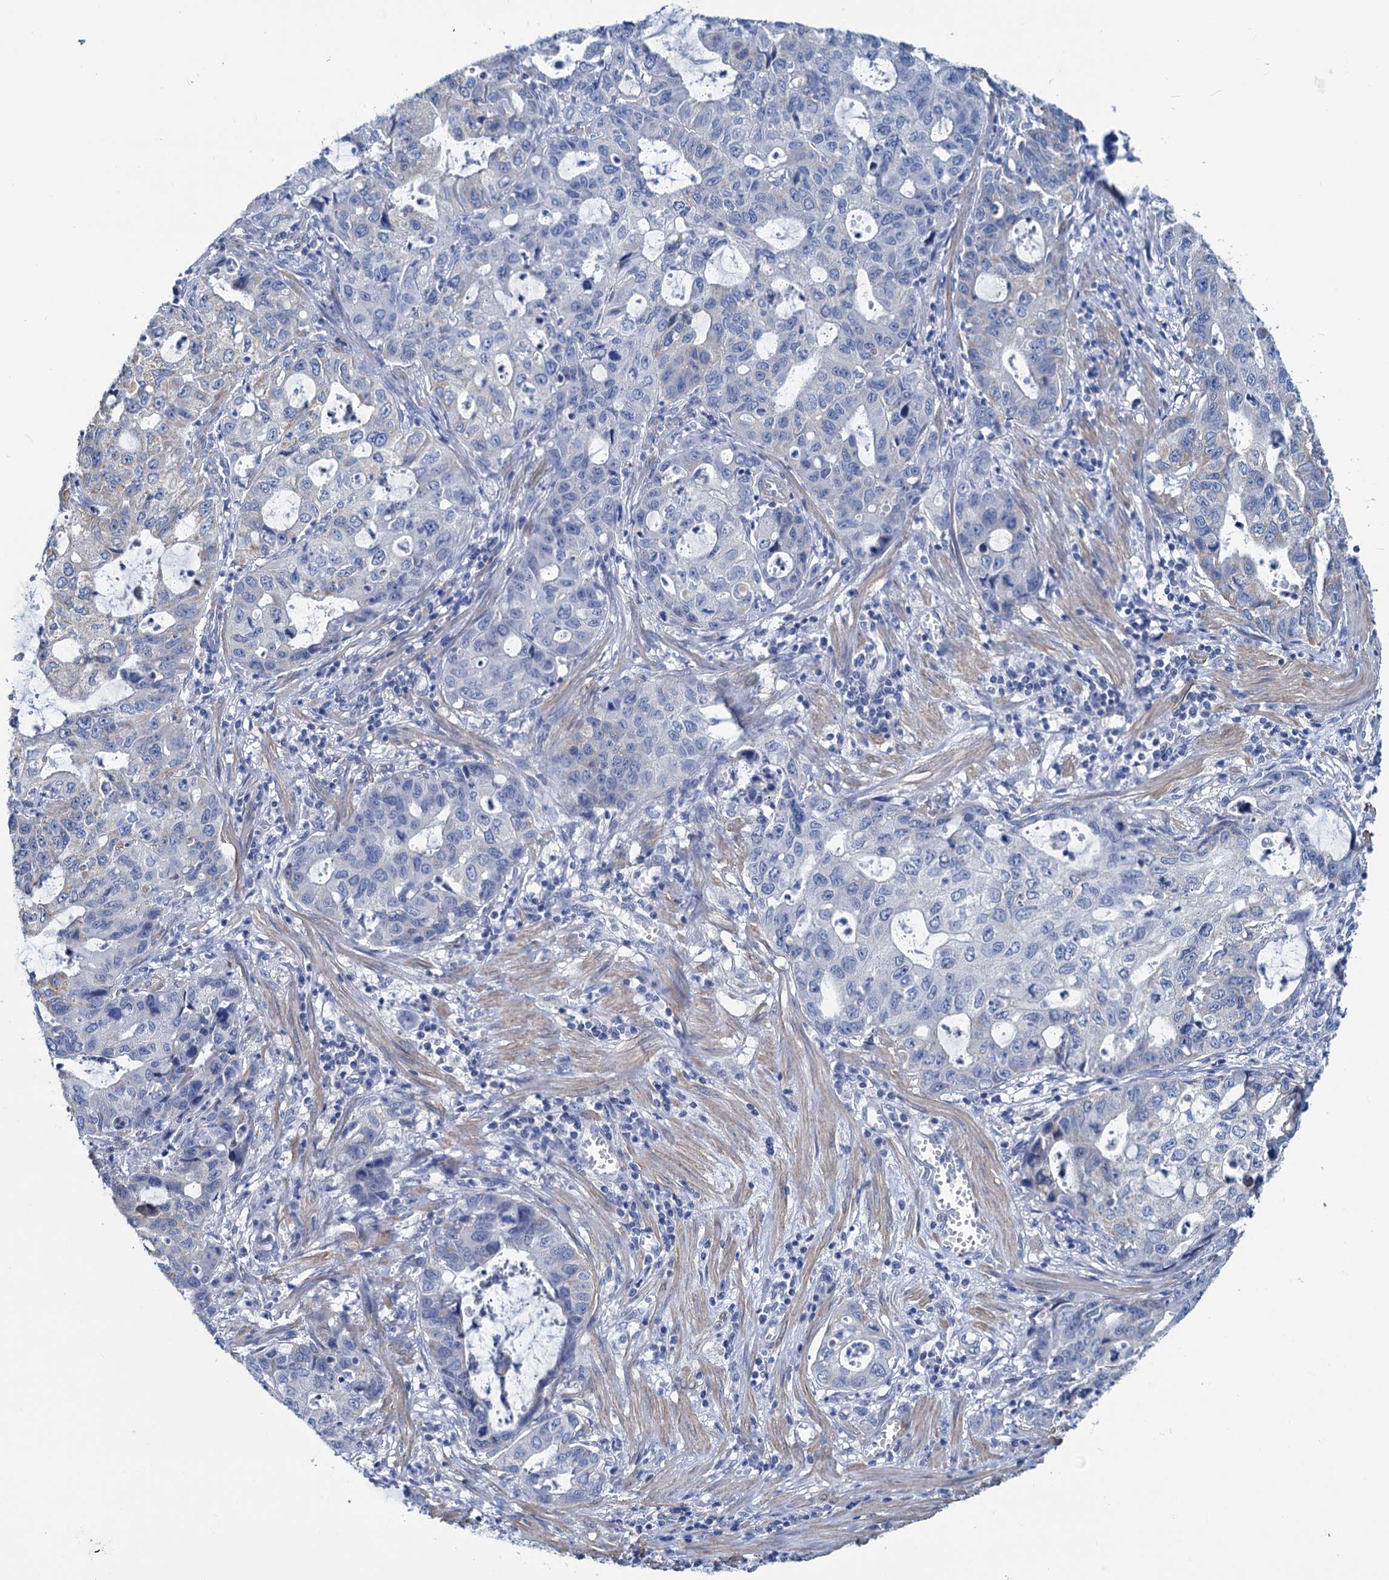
{"staining": {"intensity": "negative", "quantity": "none", "location": "none"}, "tissue": "stomach cancer", "cell_type": "Tumor cells", "image_type": "cancer", "snomed": [{"axis": "morphology", "description": "Adenocarcinoma, NOS"}, {"axis": "topography", "description": "Stomach, upper"}], "caption": "Tumor cells are negative for brown protein staining in stomach cancer (adenocarcinoma). (IHC, brightfield microscopy, high magnification).", "gene": "SLC1A3", "patient": {"sex": "female", "age": 52}}